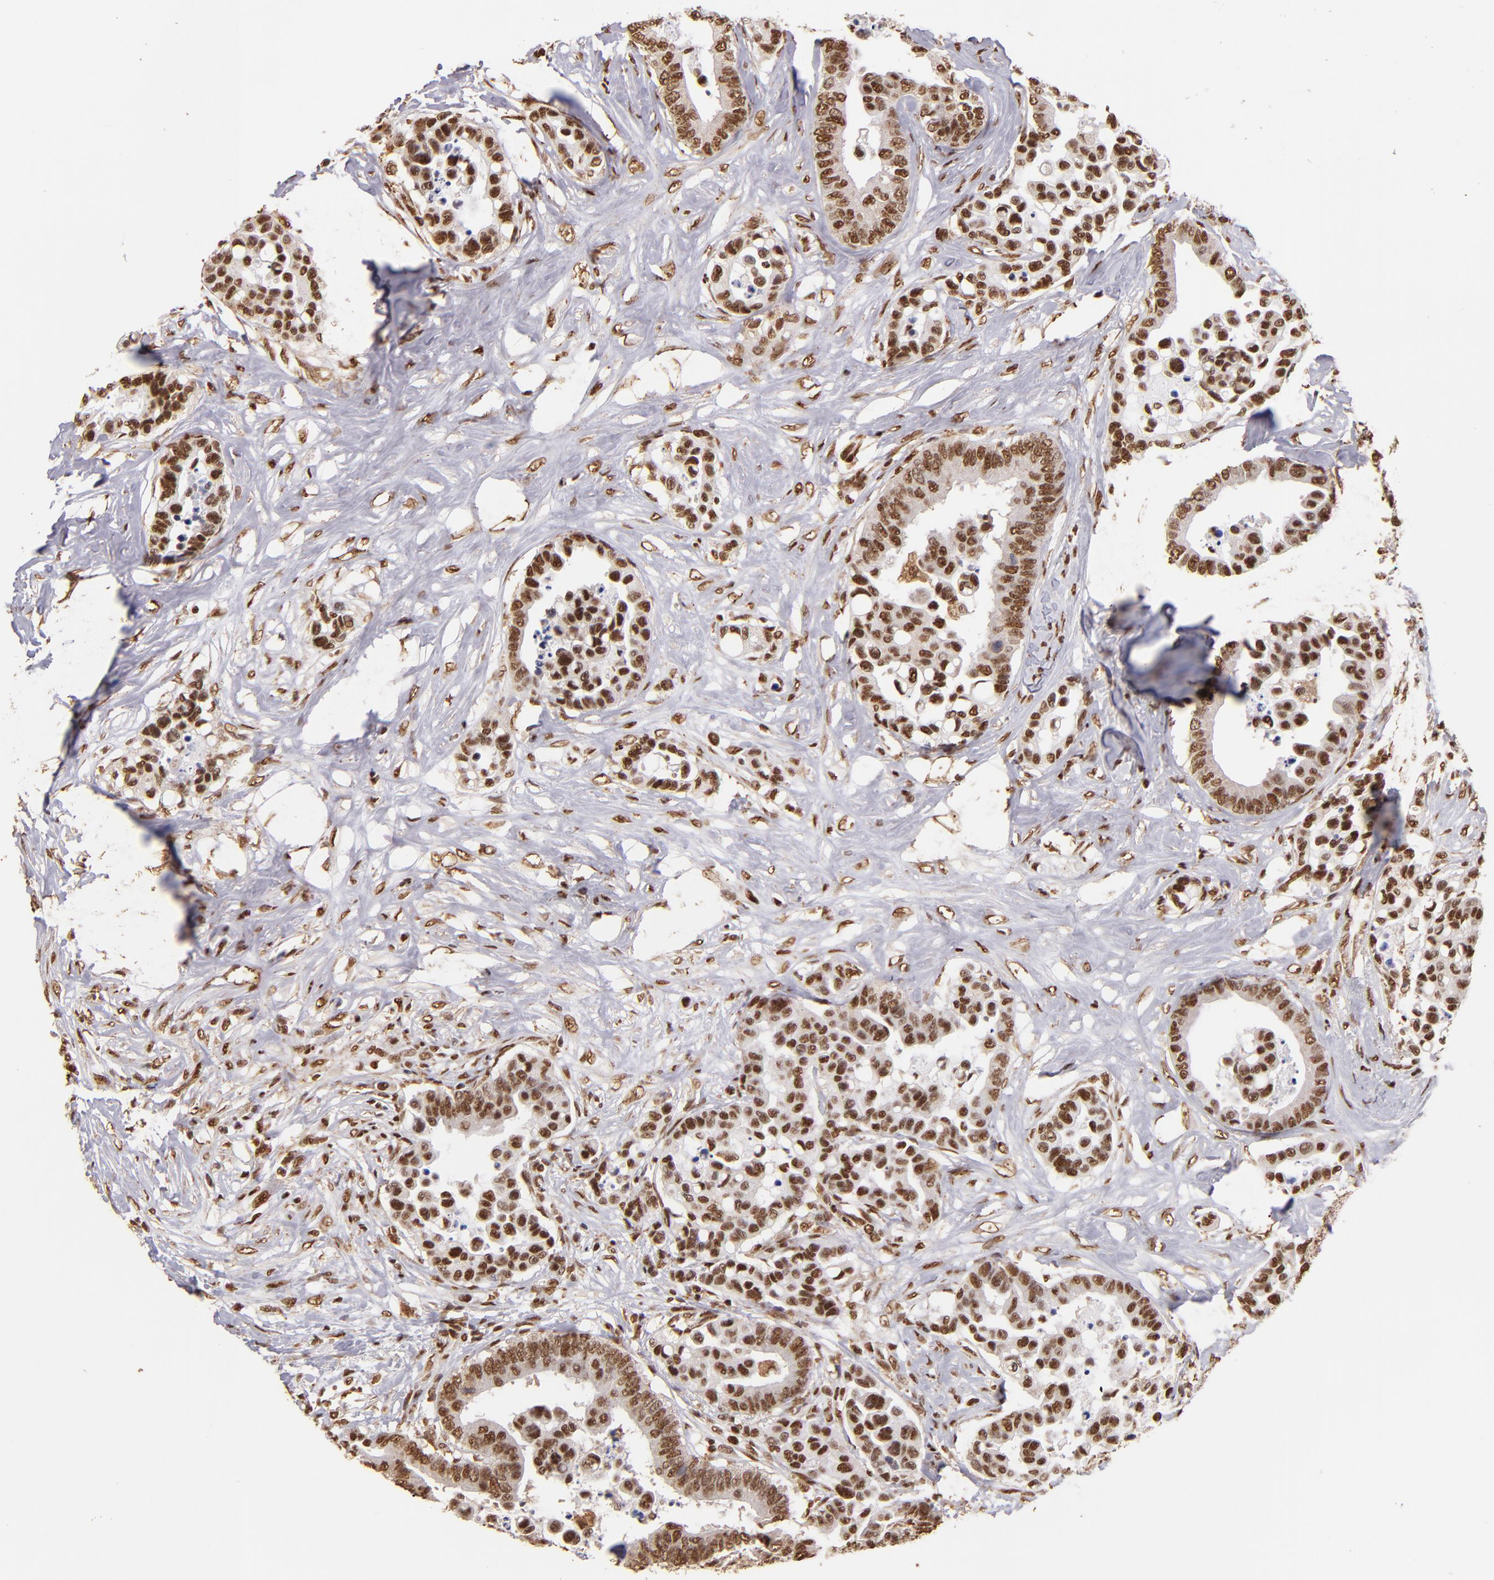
{"staining": {"intensity": "moderate", "quantity": ">75%", "location": "nuclear"}, "tissue": "colorectal cancer", "cell_type": "Tumor cells", "image_type": "cancer", "snomed": [{"axis": "morphology", "description": "Adenocarcinoma, NOS"}, {"axis": "topography", "description": "Colon"}], "caption": "Immunohistochemistry (IHC) of adenocarcinoma (colorectal) shows medium levels of moderate nuclear staining in approximately >75% of tumor cells. (IHC, brightfield microscopy, high magnification).", "gene": "SP1", "patient": {"sex": "male", "age": 82}}